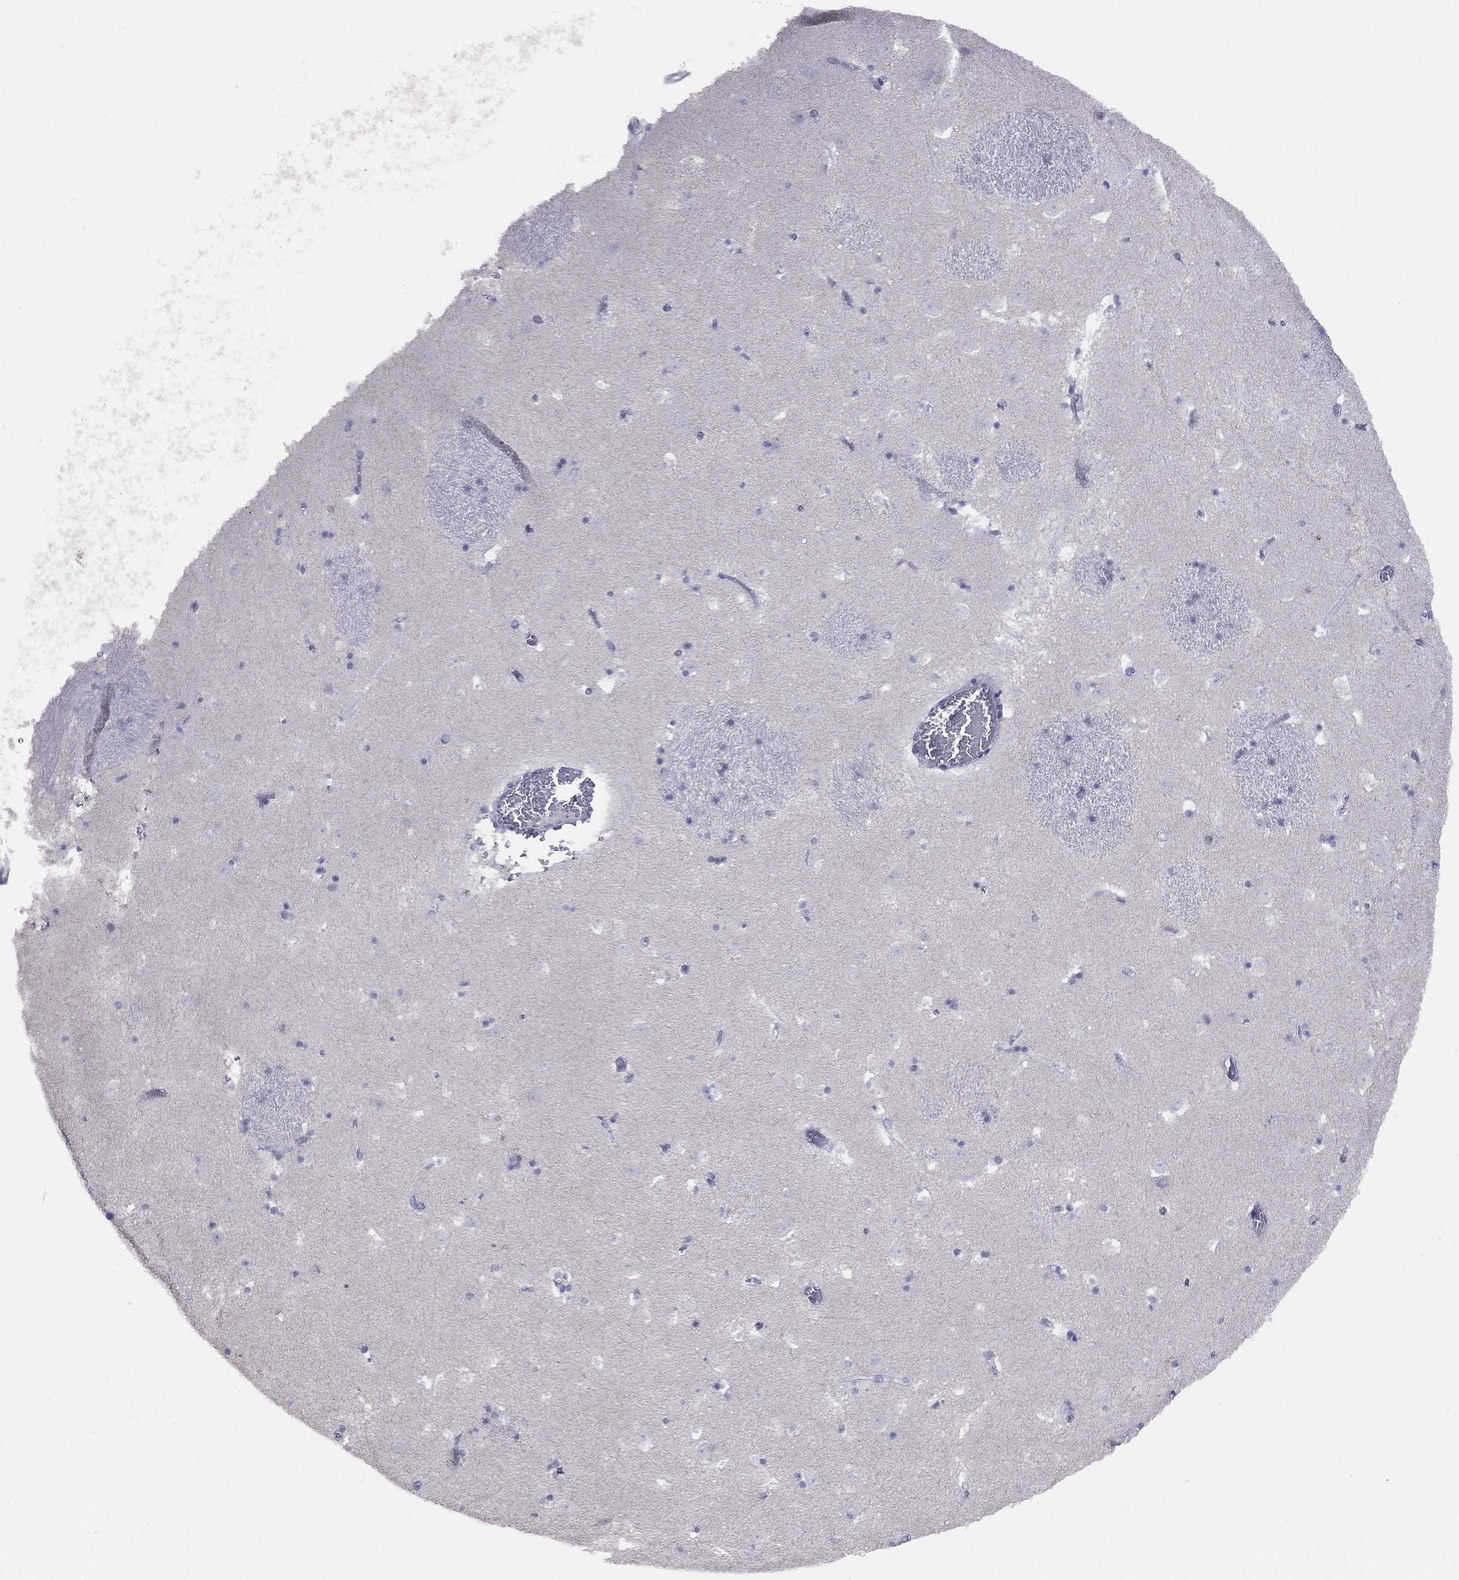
{"staining": {"intensity": "negative", "quantity": "none", "location": "none"}, "tissue": "caudate", "cell_type": "Glial cells", "image_type": "normal", "snomed": [{"axis": "morphology", "description": "Normal tissue, NOS"}, {"axis": "topography", "description": "Lateral ventricle wall"}], "caption": "Histopathology image shows no protein staining in glial cells of benign caudate. (Brightfield microscopy of DAB (3,3'-diaminobenzidine) immunohistochemistry at high magnification).", "gene": "DMKN", "patient": {"sex": "female", "age": 42}}